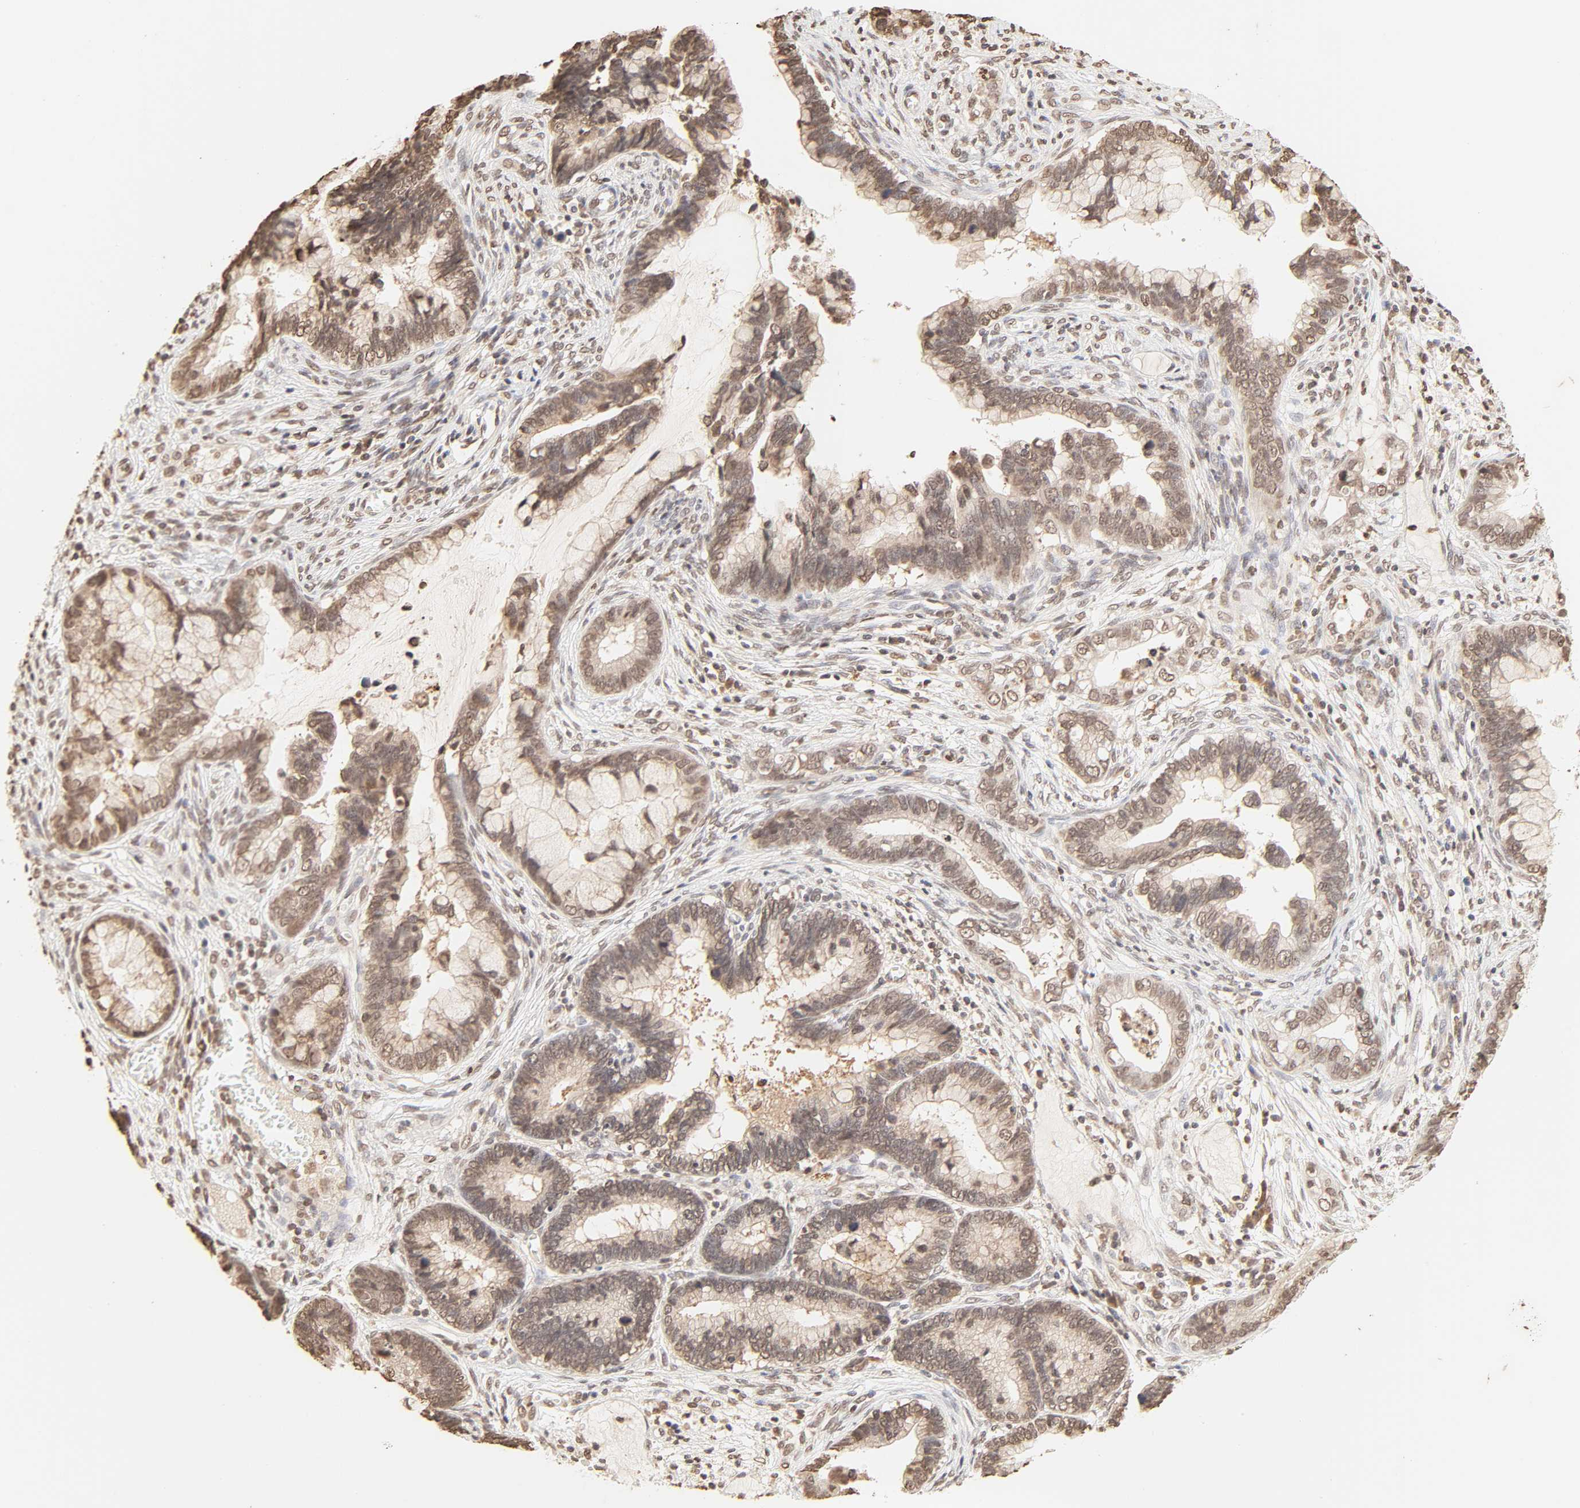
{"staining": {"intensity": "moderate", "quantity": ">75%", "location": "cytoplasmic/membranous,nuclear"}, "tissue": "cervical cancer", "cell_type": "Tumor cells", "image_type": "cancer", "snomed": [{"axis": "morphology", "description": "Adenocarcinoma, NOS"}, {"axis": "topography", "description": "Cervix"}], "caption": "High-power microscopy captured an immunohistochemistry (IHC) histopathology image of cervical cancer, revealing moderate cytoplasmic/membranous and nuclear staining in approximately >75% of tumor cells. The staining was performed using DAB to visualize the protein expression in brown, while the nuclei were stained in blue with hematoxylin (Magnification: 20x).", "gene": "TBL1X", "patient": {"sex": "female", "age": 44}}